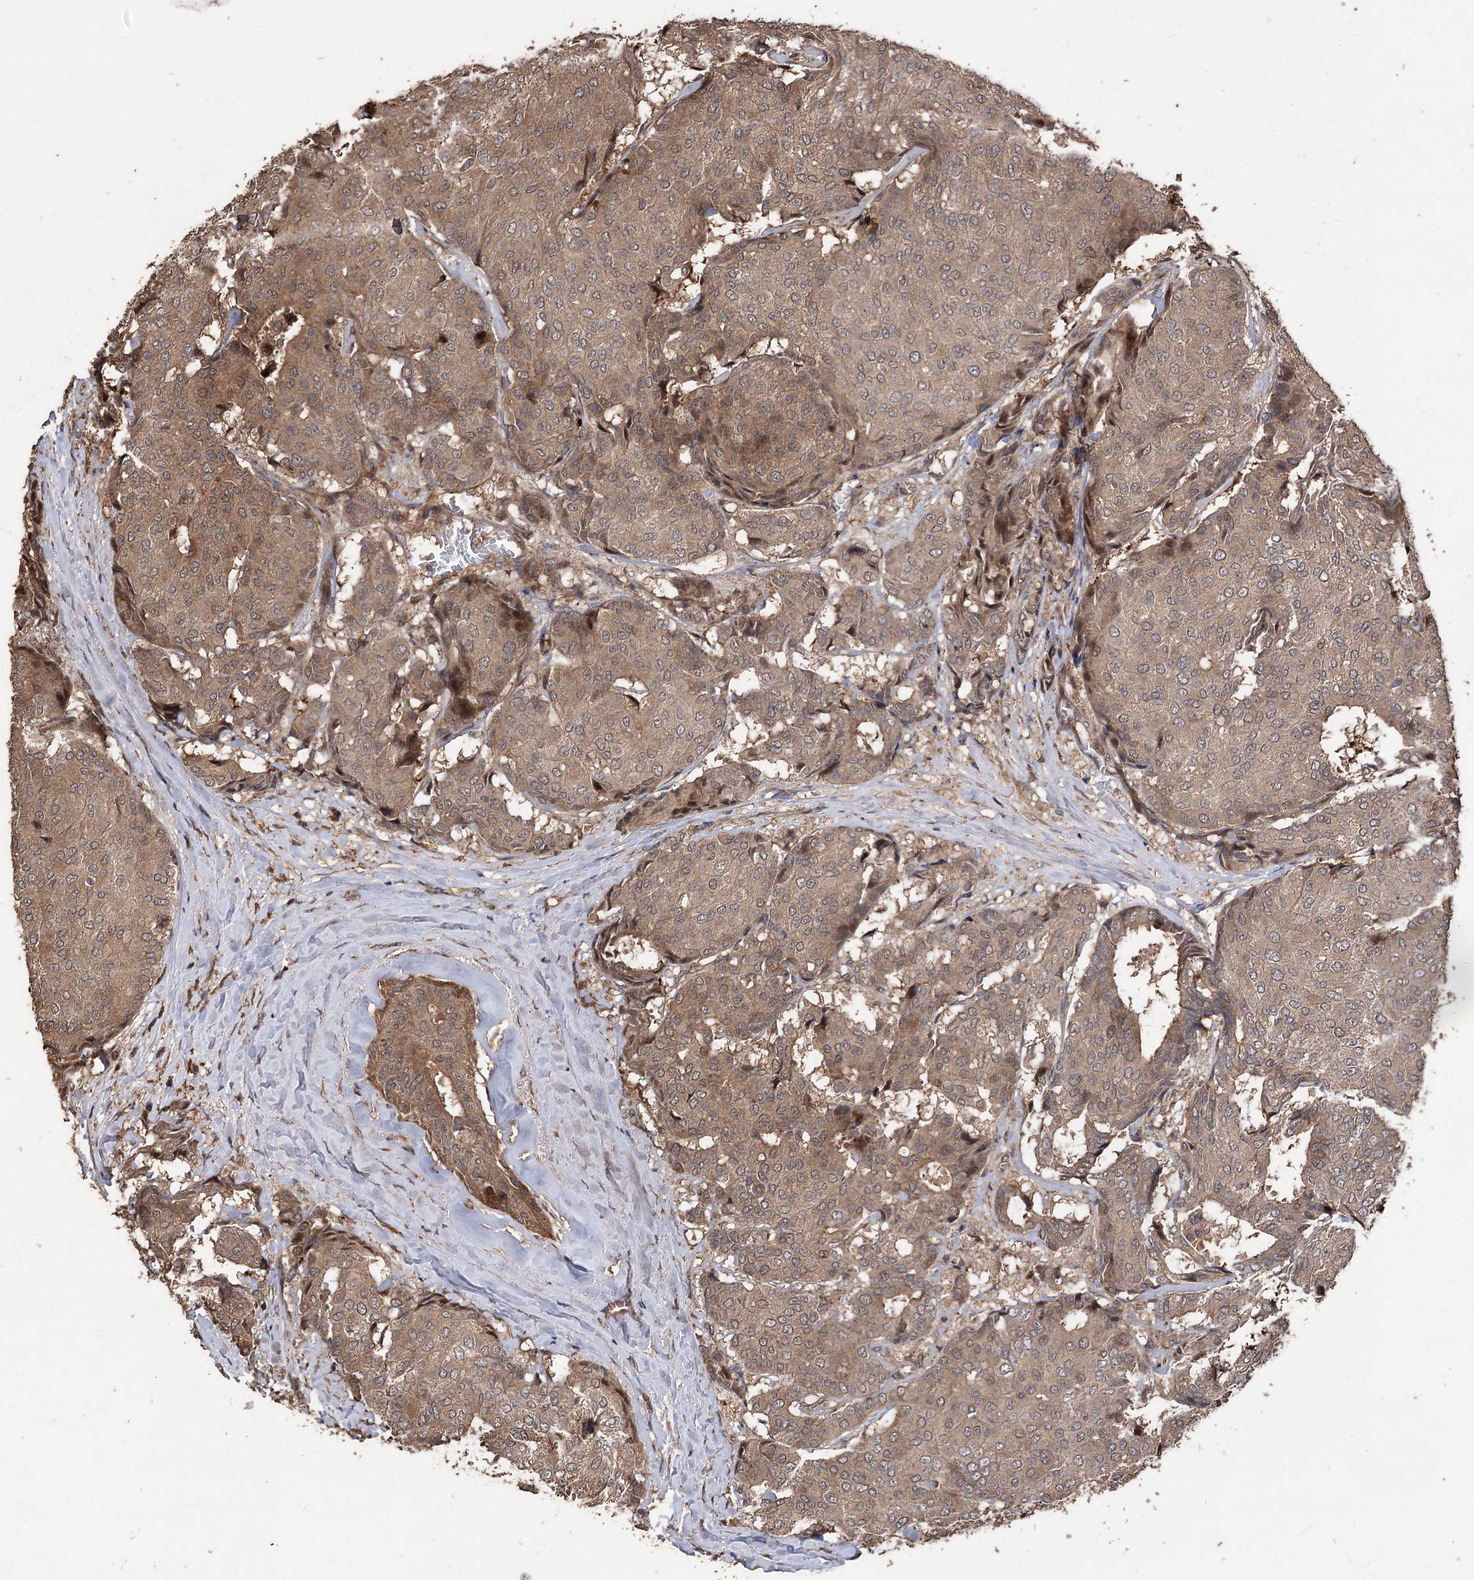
{"staining": {"intensity": "moderate", "quantity": ">75%", "location": "cytoplasmic/membranous"}, "tissue": "breast cancer", "cell_type": "Tumor cells", "image_type": "cancer", "snomed": [{"axis": "morphology", "description": "Duct carcinoma"}, {"axis": "topography", "description": "Breast"}], "caption": "This is a micrograph of immunohistochemistry (IHC) staining of infiltrating ductal carcinoma (breast), which shows moderate staining in the cytoplasmic/membranous of tumor cells.", "gene": "RASSF3", "patient": {"sex": "female", "age": 75}}